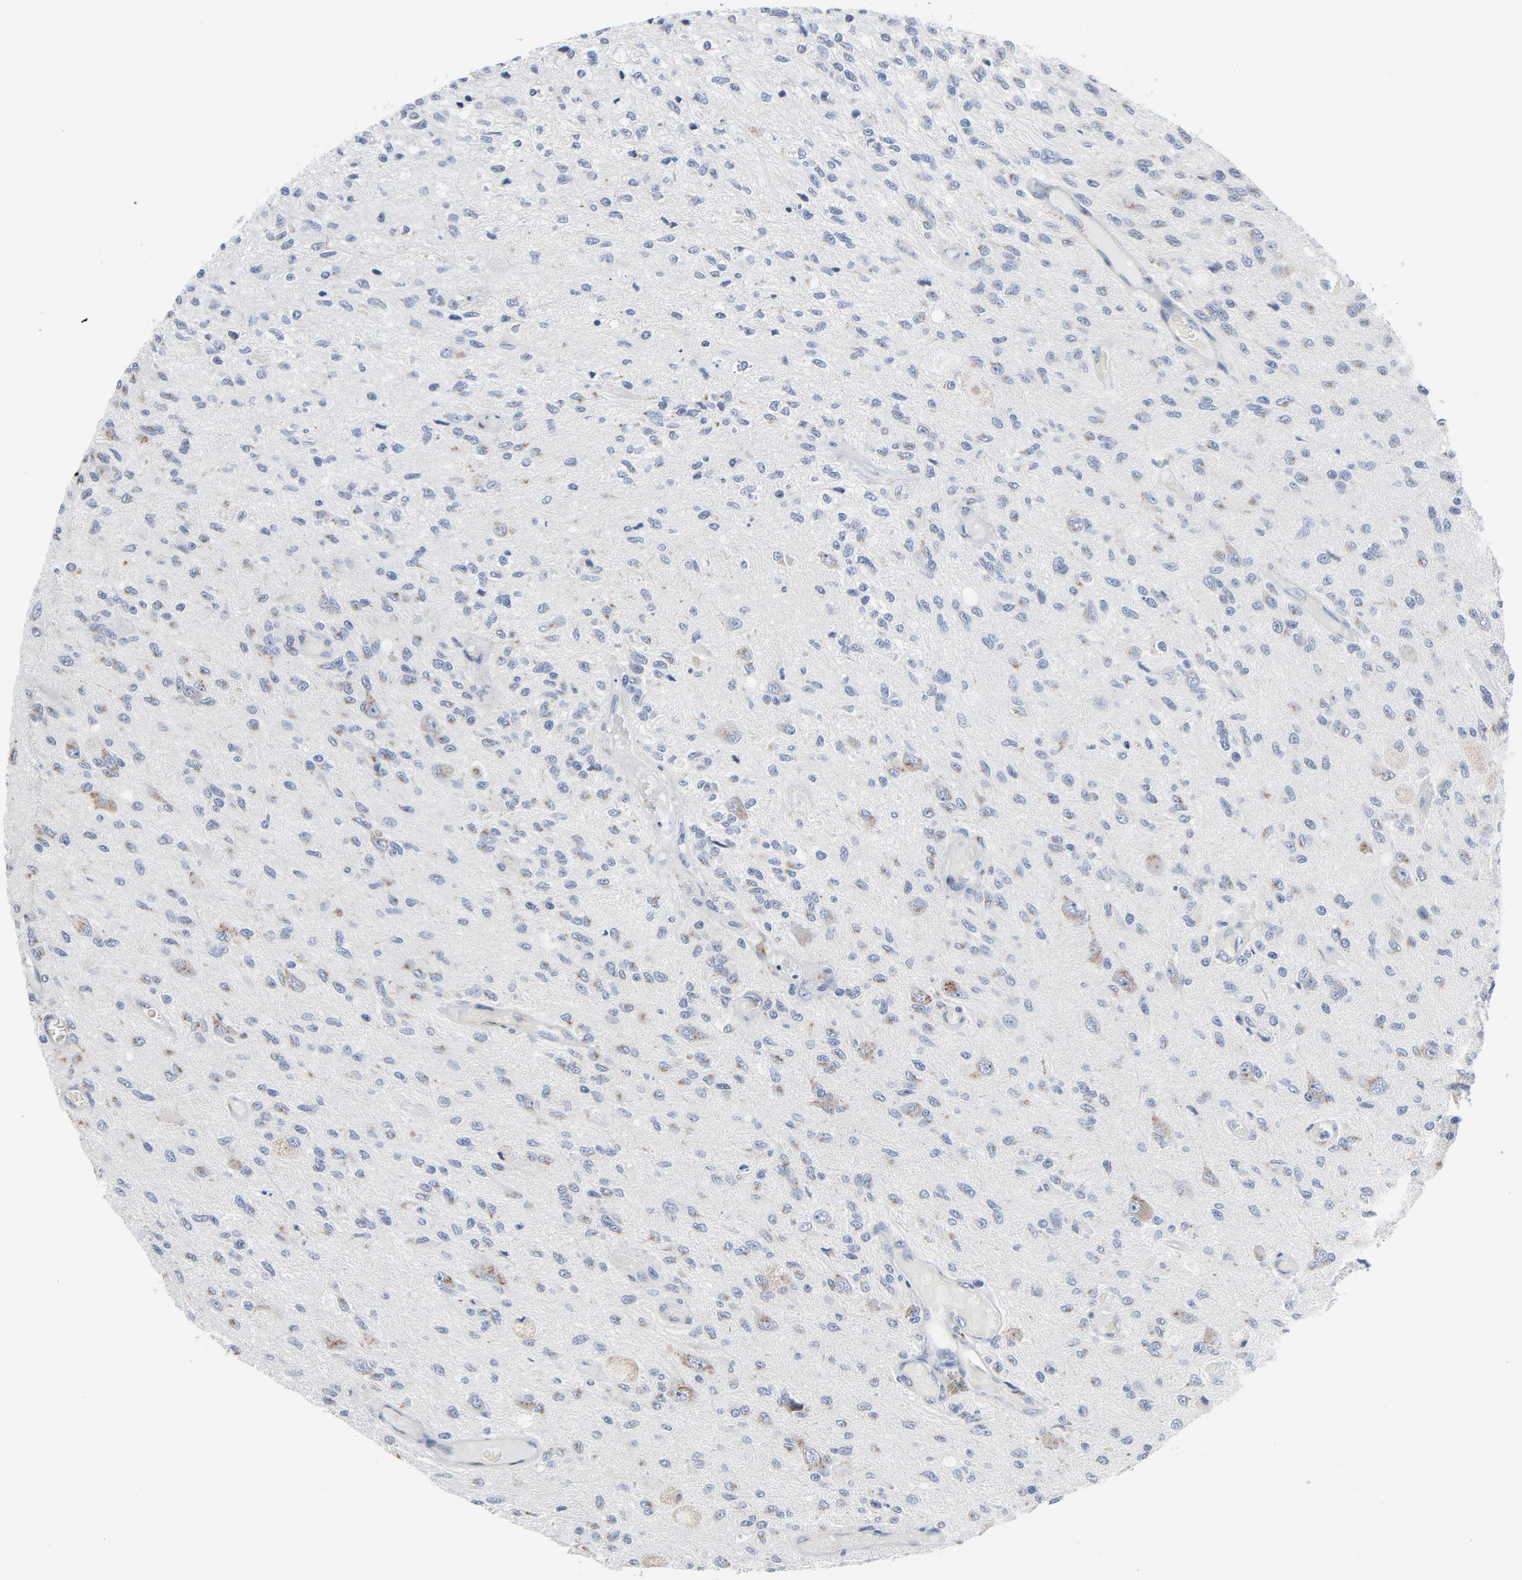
{"staining": {"intensity": "negative", "quantity": "none", "location": "none"}, "tissue": "glioma", "cell_type": "Tumor cells", "image_type": "cancer", "snomed": [{"axis": "morphology", "description": "Normal tissue, NOS"}, {"axis": "morphology", "description": "Glioma, malignant, High grade"}, {"axis": "topography", "description": "Cerebral cortex"}], "caption": "This is an immunohistochemistry (IHC) image of human high-grade glioma (malignant). There is no expression in tumor cells.", "gene": "YIPF6", "patient": {"sex": "male", "age": 77}}